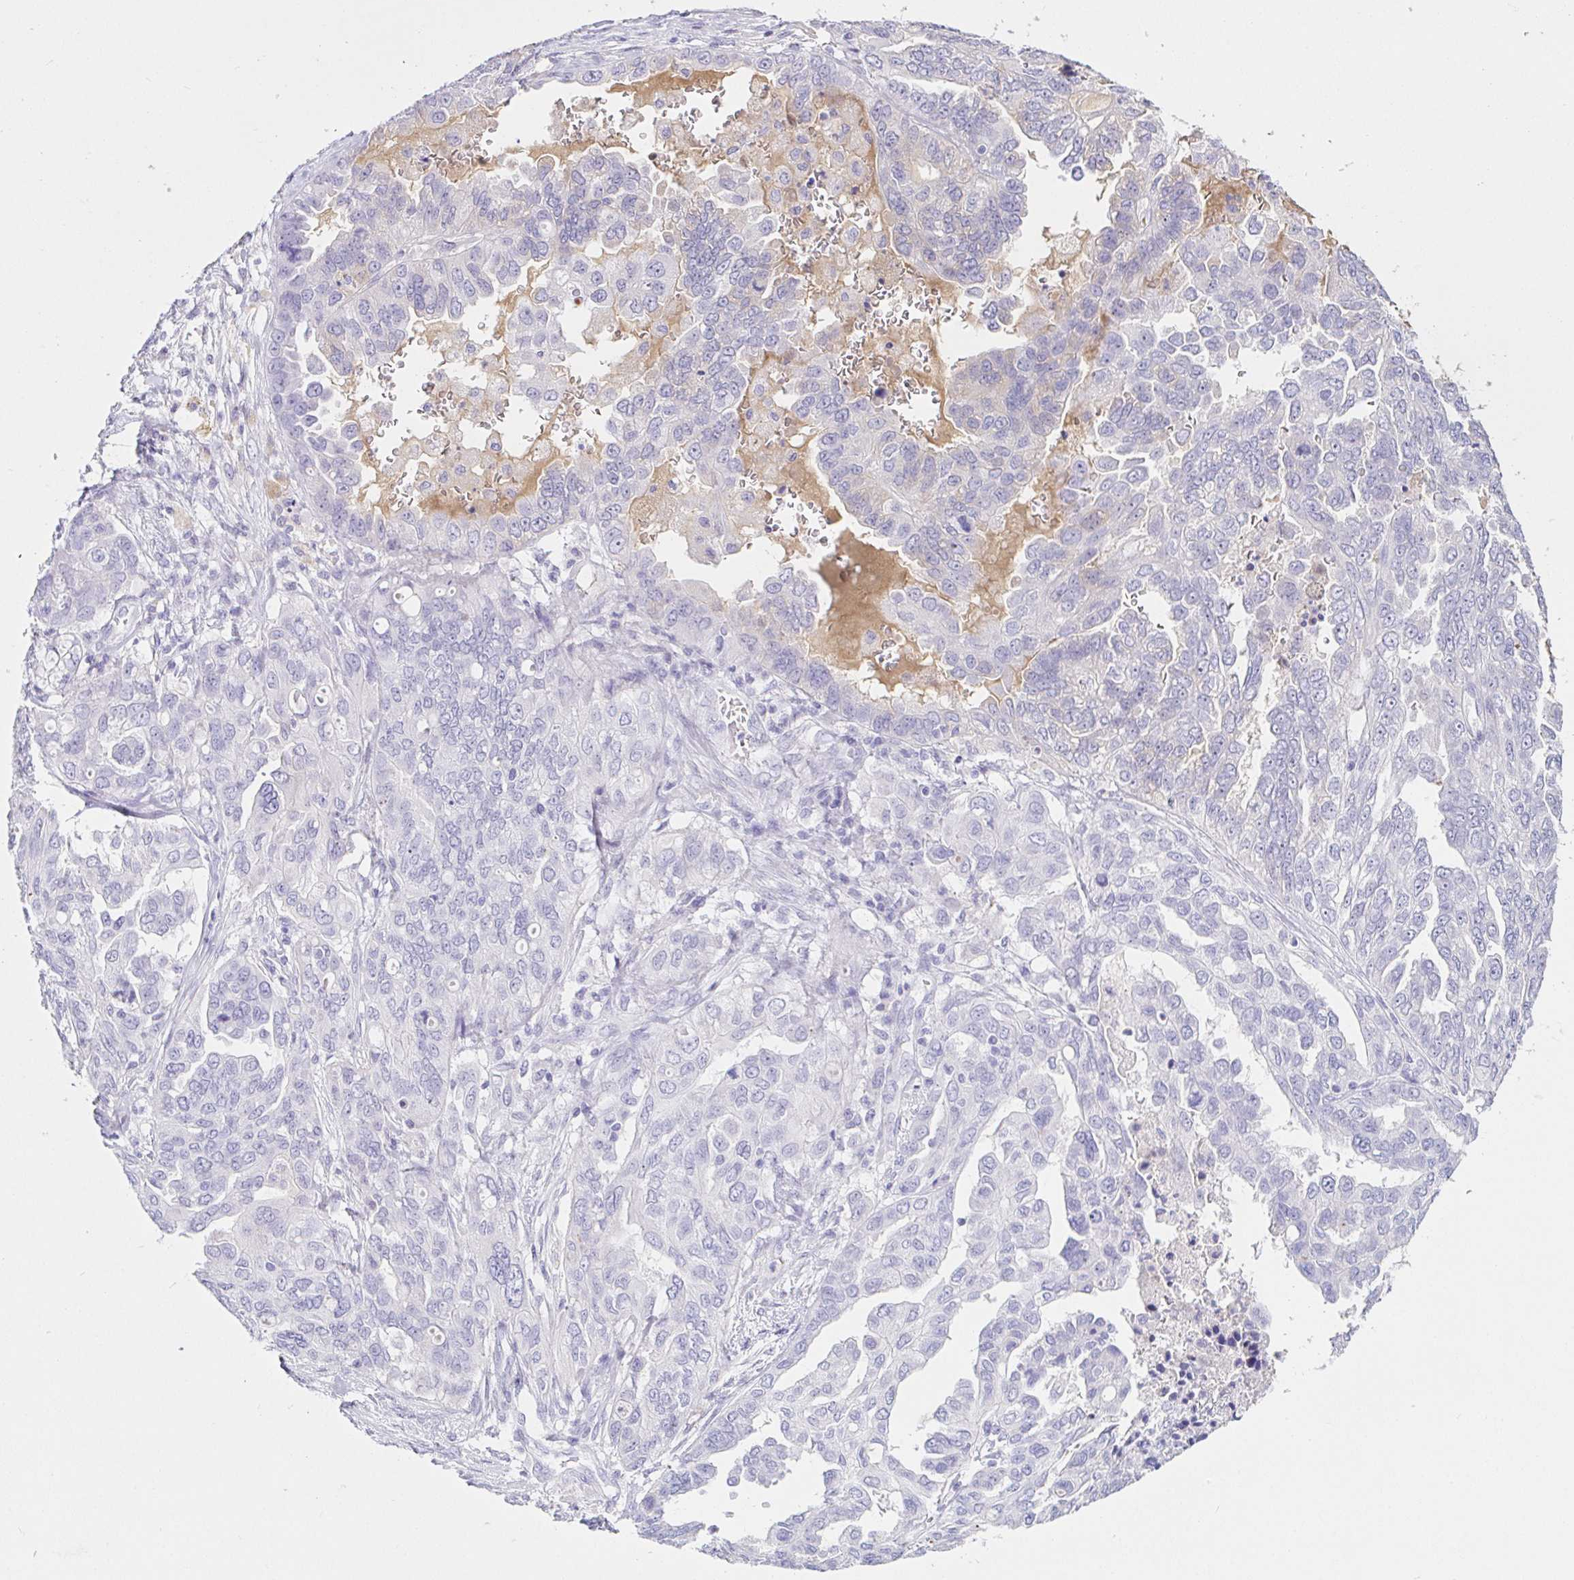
{"staining": {"intensity": "negative", "quantity": "none", "location": "none"}, "tissue": "ovarian cancer", "cell_type": "Tumor cells", "image_type": "cancer", "snomed": [{"axis": "morphology", "description": "Cystadenocarcinoma, serous, NOS"}, {"axis": "topography", "description": "Ovary"}], "caption": "Immunohistochemistry (IHC) photomicrograph of human ovarian cancer stained for a protein (brown), which demonstrates no staining in tumor cells.", "gene": "SAA4", "patient": {"sex": "female", "age": 53}}